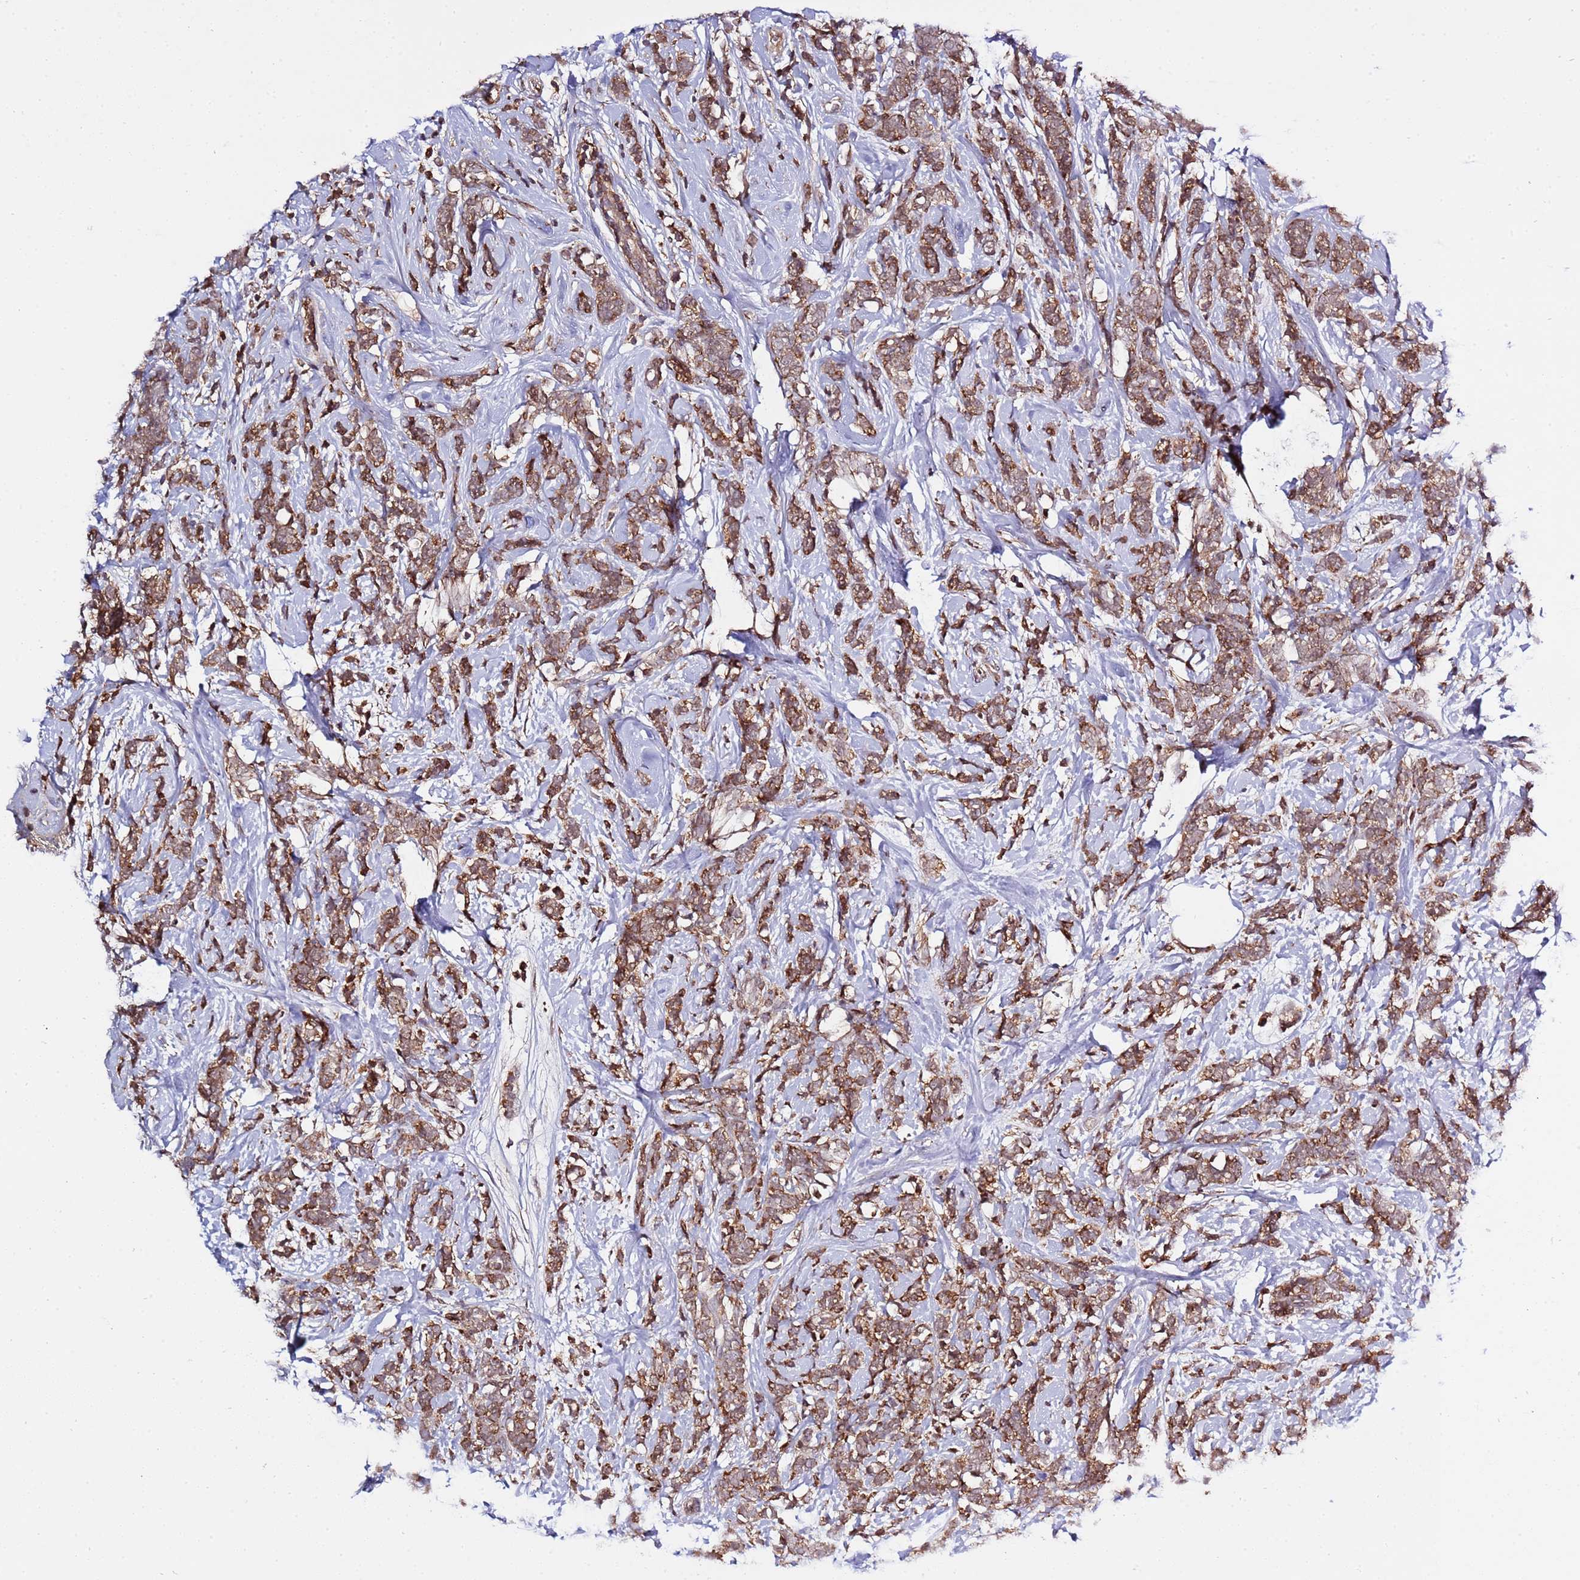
{"staining": {"intensity": "strong", "quantity": "25%-75%", "location": "cytoplasmic/membranous"}, "tissue": "breast cancer", "cell_type": "Tumor cells", "image_type": "cancer", "snomed": [{"axis": "morphology", "description": "Lobular carcinoma"}, {"axis": "topography", "description": "Breast"}], "caption": "Immunohistochemistry (IHC) of human breast cancer demonstrates high levels of strong cytoplasmic/membranous expression in about 25%-75% of tumor cells.", "gene": "ZNF624", "patient": {"sex": "female", "age": 58}}